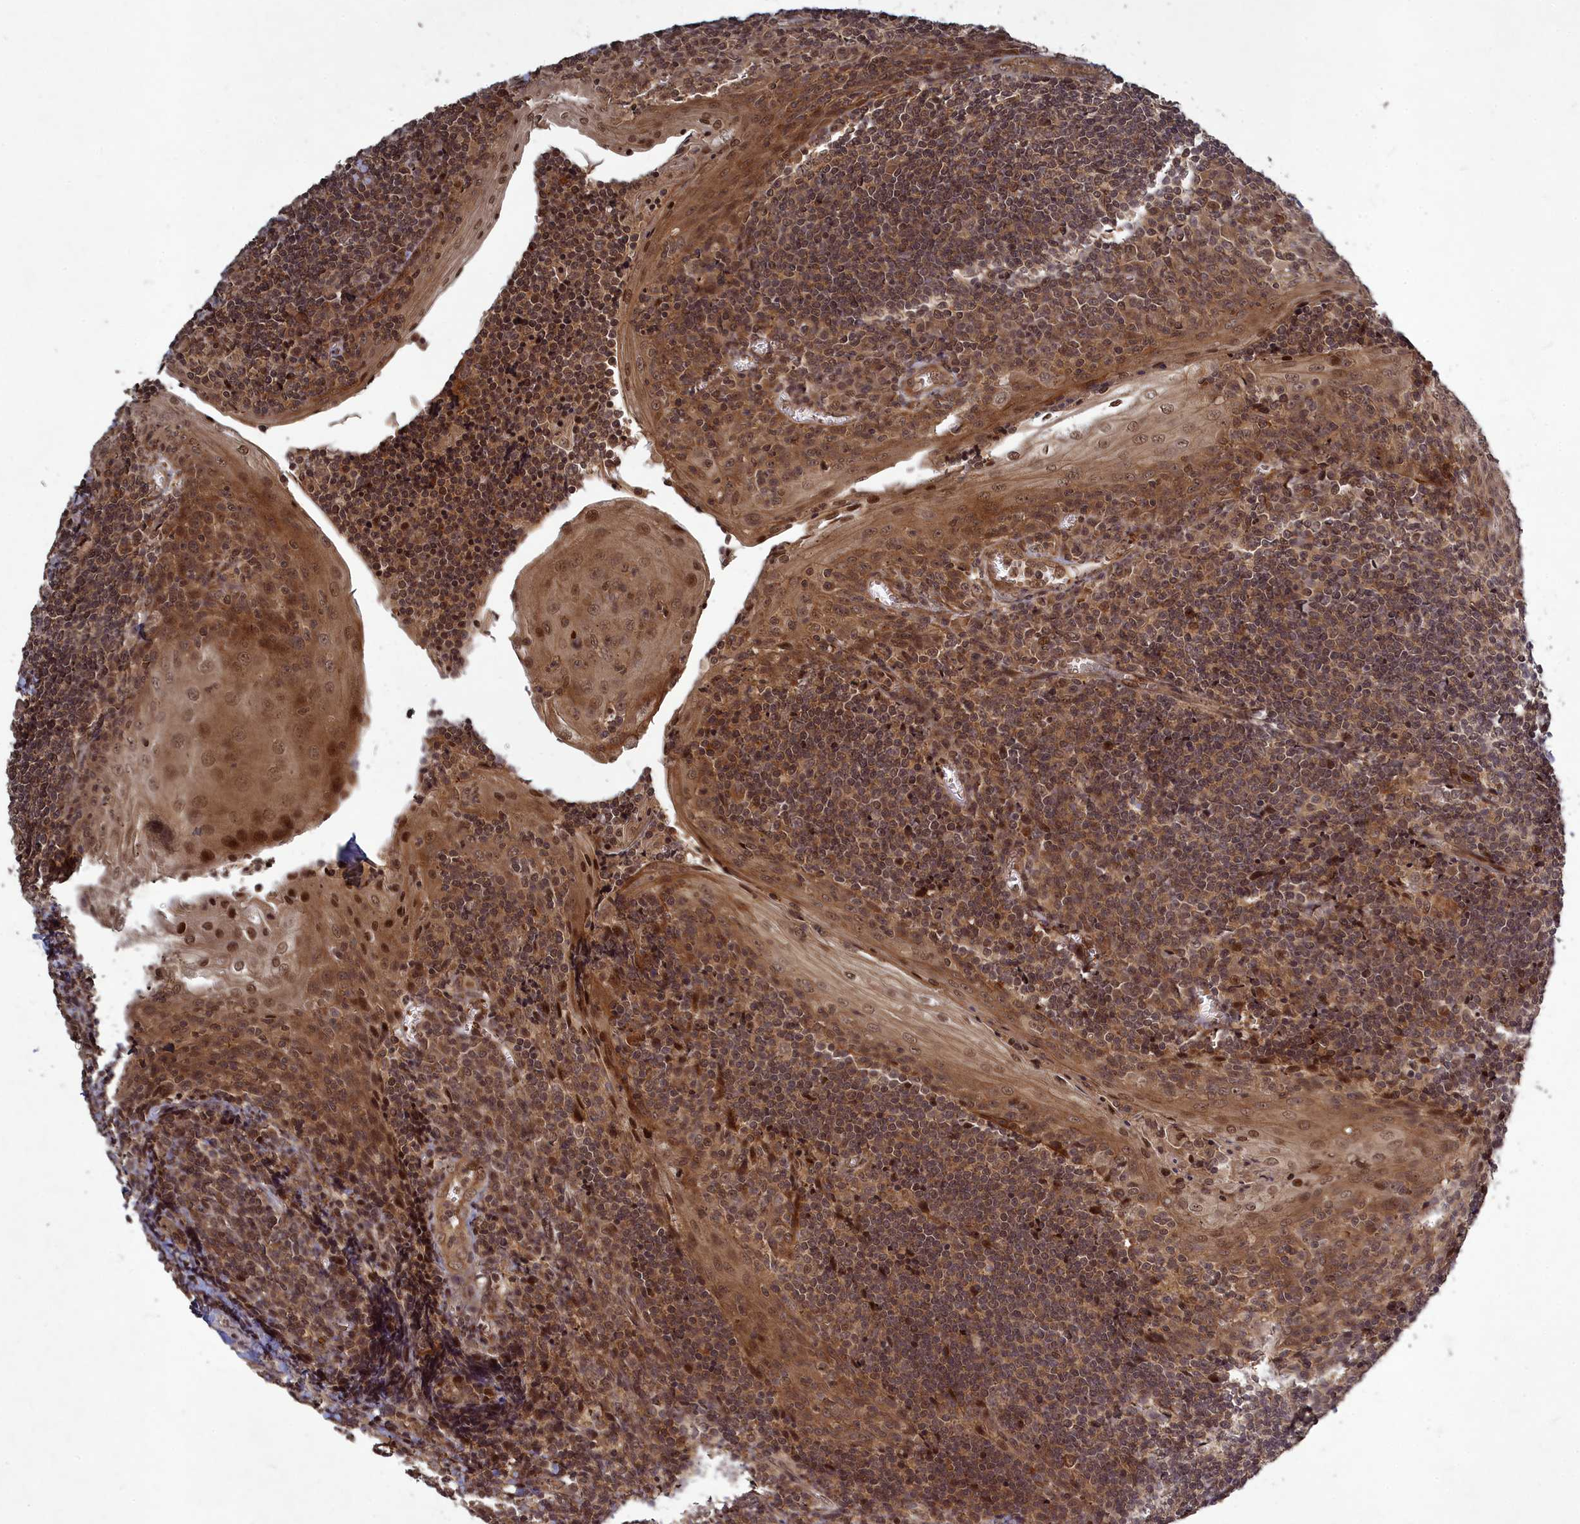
{"staining": {"intensity": "weak", "quantity": "25%-75%", "location": "cytoplasmic/membranous,nuclear"}, "tissue": "tonsil", "cell_type": "Germinal center cells", "image_type": "normal", "snomed": [{"axis": "morphology", "description": "Normal tissue, NOS"}, {"axis": "topography", "description": "Tonsil"}], "caption": "Immunohistochemical staining of normal tonsil reveals low levels of weak cytoplasmic/membranous,nuclear positivity in about 25%-75% of germinal center cells. (brown staining indicates protein expression, while blue staining denotes nuclei).", "gene": "SRMS", "patient": {"sex": "male", "age": 27}}